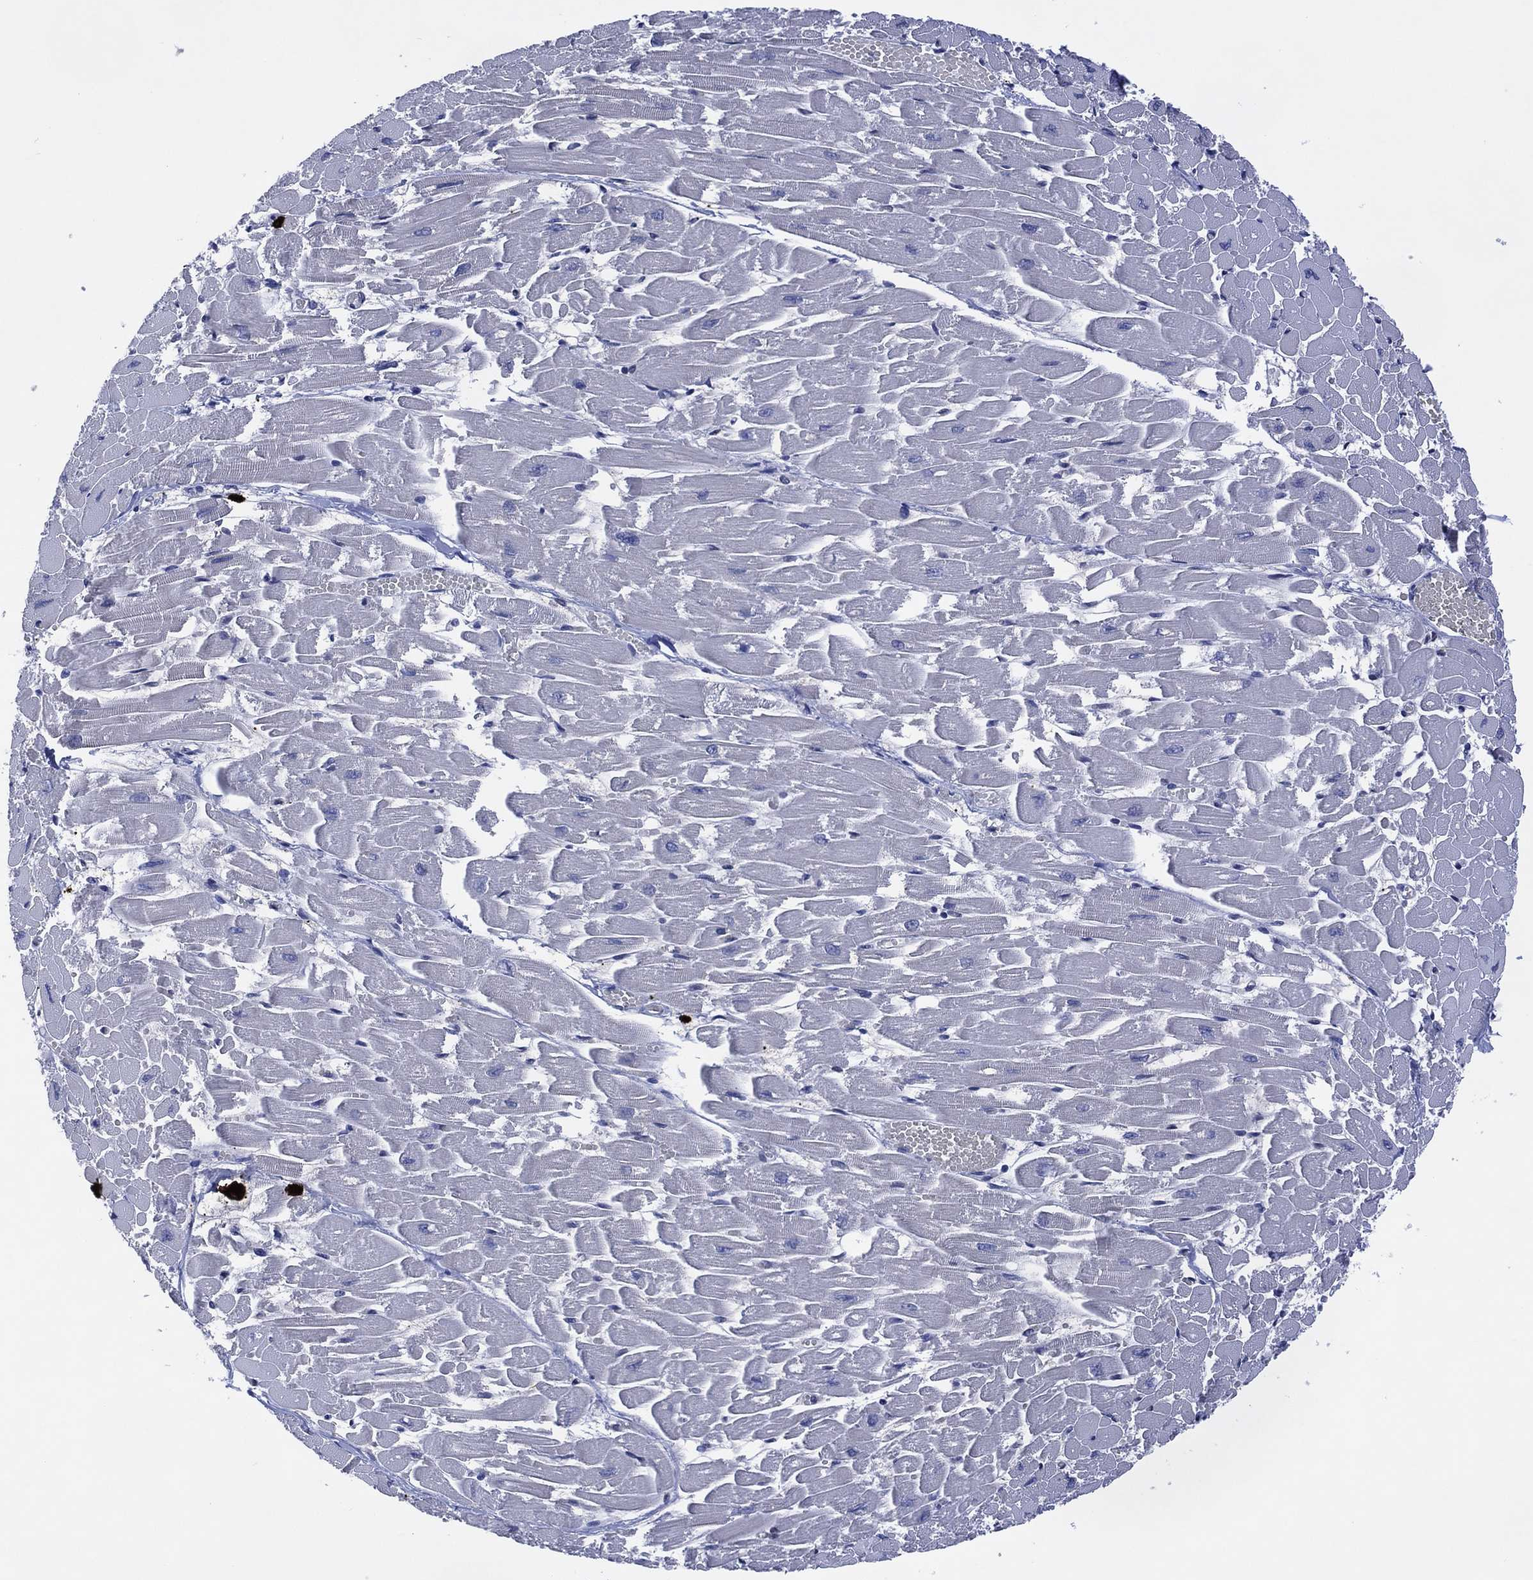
{"staining": {"intensity": "negative", "quantity": "none", "location": "none"}, "tissue": "heart muscle", "cell_type": "Cardiomyocytes", "image_type": "normal", "snomed": [{"axis": "morphology", "description": "Normal tissue, NOS"}, {"axis": "topography", "description": "Heart"}], "caption": "This is an immunohistochemistry photomicrograph of benign human heart muscle. There is no positivity in cardiomyocytes.", "gene": "USP26", "patient": {"sex": "female", "age": 52}}